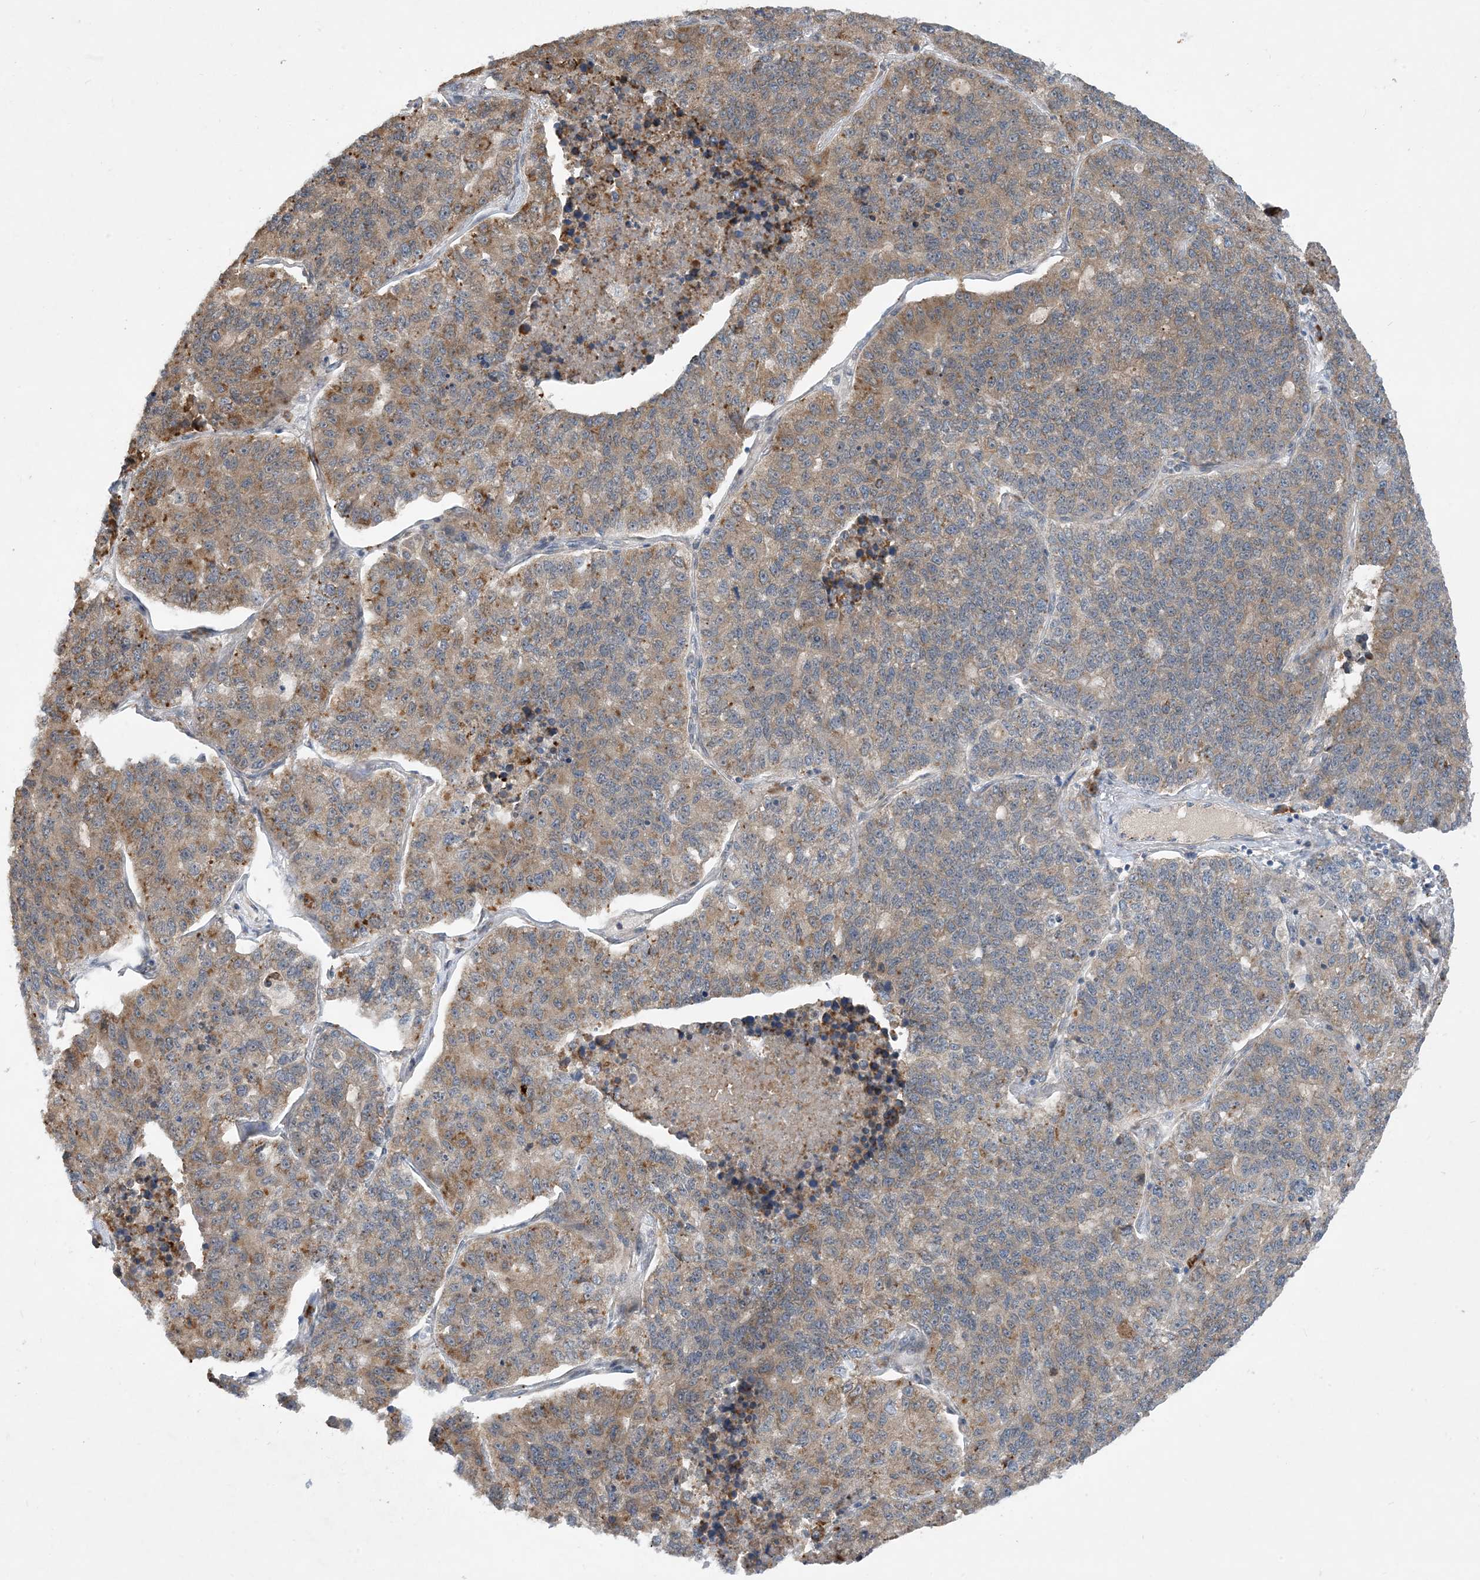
{"staining": {"intensity": "moderate", "quantity": "<25%", "location": "cytoplasmic/membranous"}, "tissue": "lung cancer", "cell_type": "Tumor cells", "image_type": "cancer", "snomed": [{"axis": "morphology", "description": "Adenocarcinoma, NOS"}, {"axis": "topography", "description": "Lung"}], "caption": "Protein staining of lung adenocarcinoma tissue shows moderate cytoplasmic/membranous positivity in about <25% of tumor cells.", "gene": "PHOSPHO2", "patient": {"sex": "male", "age": 49}}